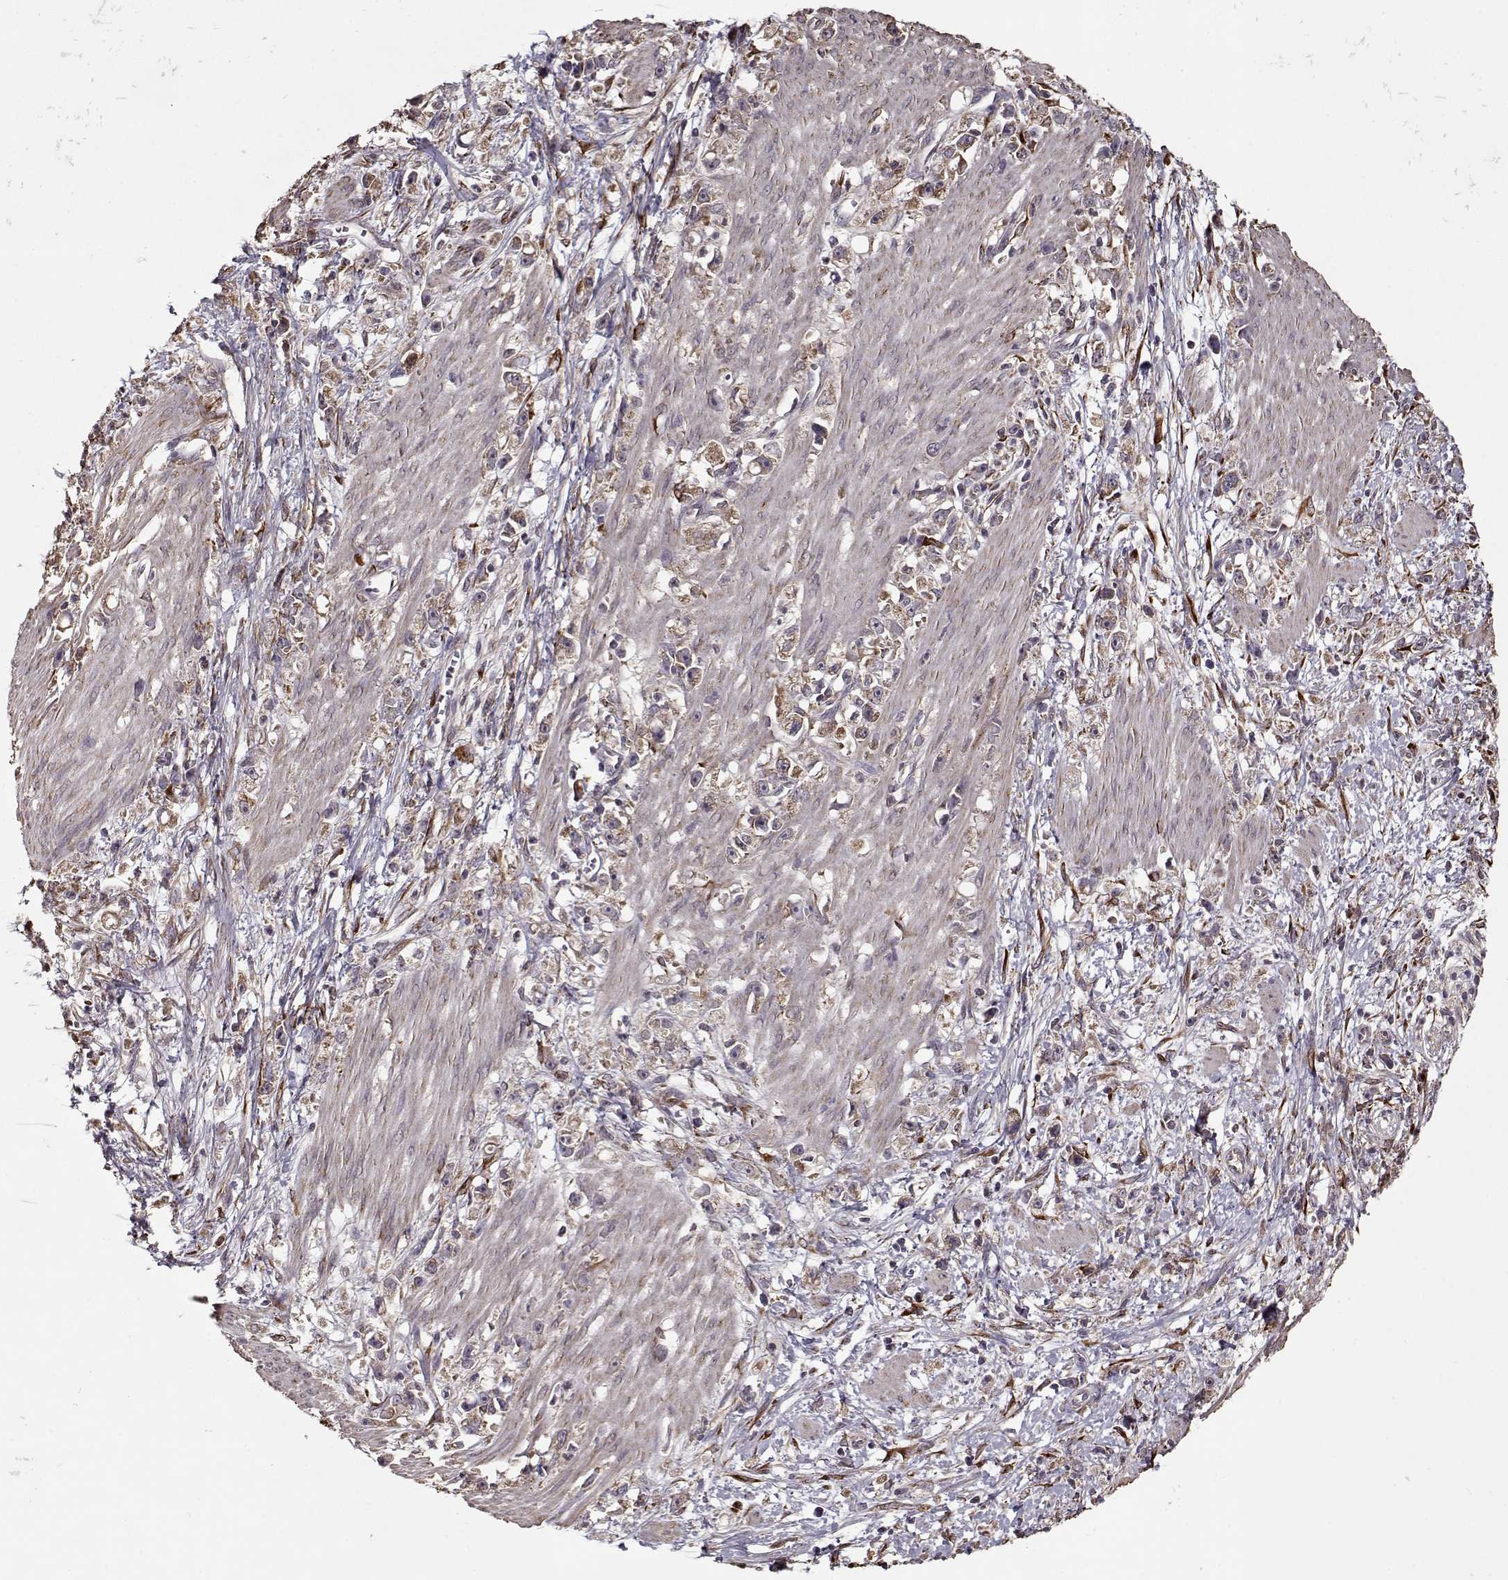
{"staining": {"intensity": "weak", "quantity": "25%-75%", "location": "cytoplasmic/membranous"}, "tissue": "stomach cancer", "cell_type": "Tumor cells", "image_type": "cancer", "snomed": [{"axis": "morphology", "description": "Adenocarcinoma, NOS"}, {"axis": "topography", "description": "Stomach"}], "caption": "Immunohistochemistry histopathology image of human adenocarcinoma (stomach) stained for a protein (brown), which reveals low levels of weak cytoplasmic/membranous staining in approximately 25%-75% of tumor cells.", "gene": "IMMP1L", "patient": {"sex": "female", "age": 59}}